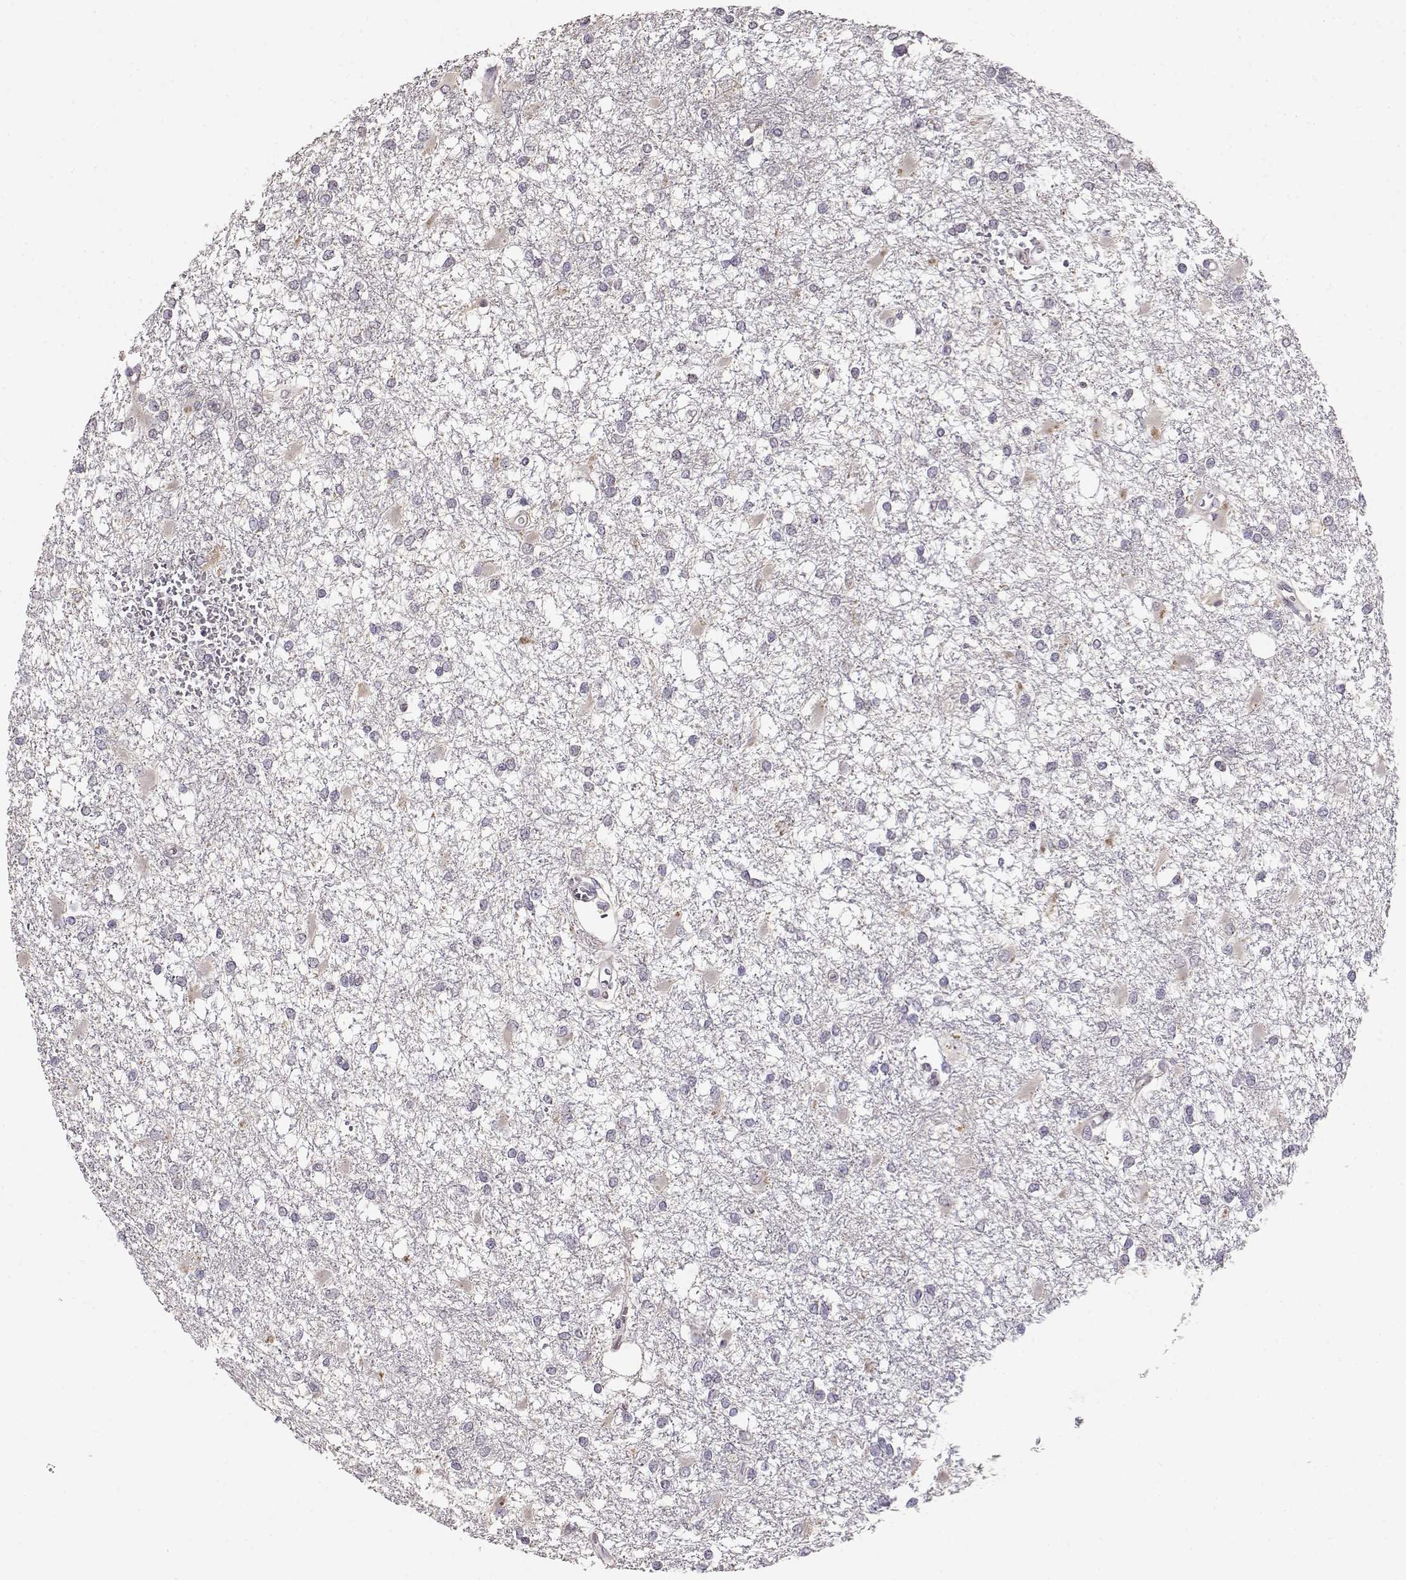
{"staining": {"intensity": "negative", "quantity": "none", "location": "none"}, "tissue": "glioma", "cell_type": "Tumor cells", "image_type": "cancer", "snomed": [{"axis": "morphology", "description": "Glioma, malignant, High grade"}, {"axis": "topography", "description": "Cerebral cortex"}], "caption": "Glioma stained for a protein using IHC demonstrates no staining tumor cells.", "gene": "TACR1", "patient": {"sex": "male", "age": 79}}